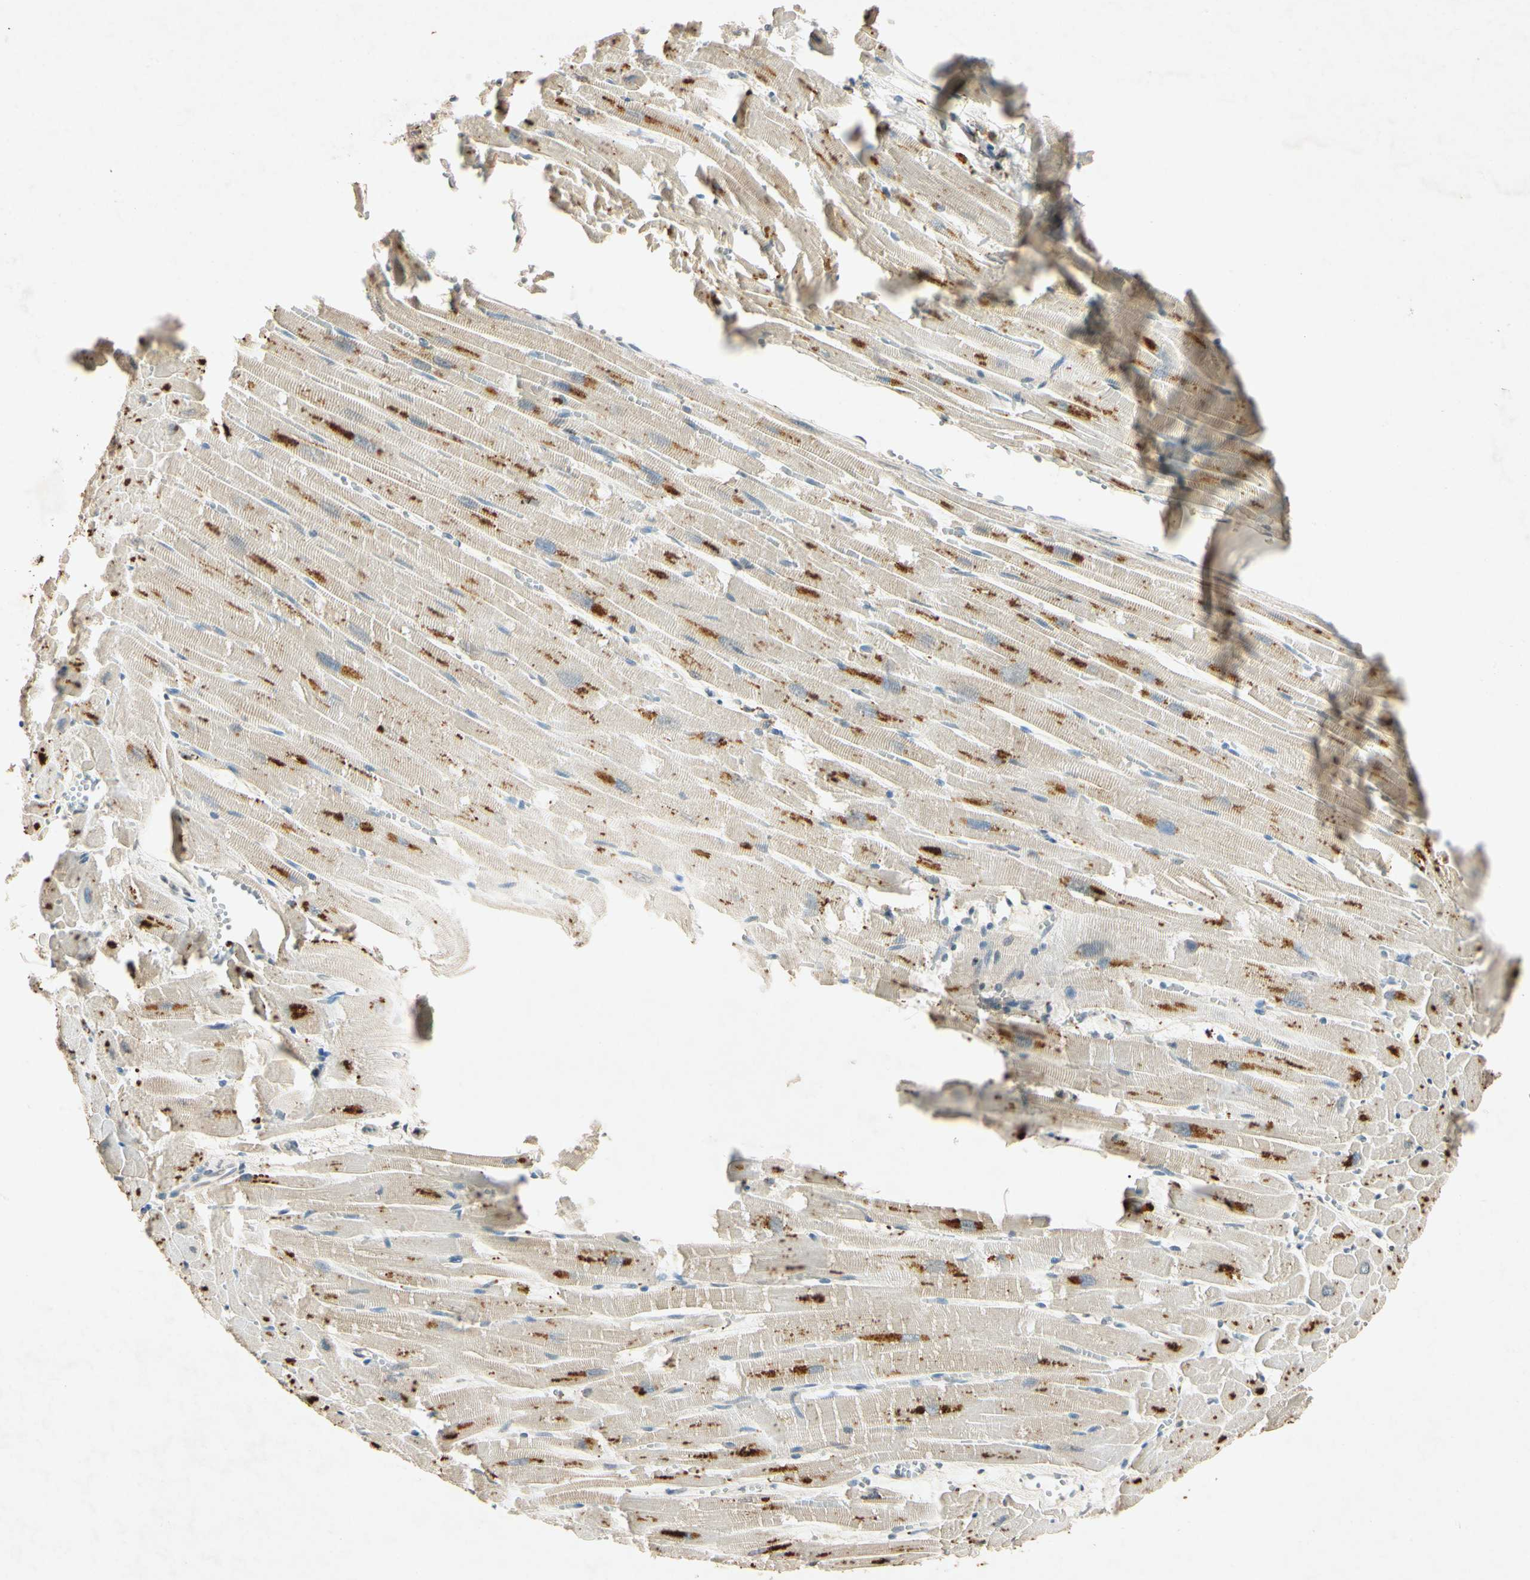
{"staining": {"intensity": "strong", "quantity": "25%-75%", "location": "cytoplasmic/membranous"}, "tissue": "heart muscle", "cell_type": "Cardiomyocytes", "image_type": "normal", "snomed": [{"axis": "morphology", "description": "Normal tissue, NOS"}, {"axis": "topography", "description": "Heart"}], "caption": "Immunohistochemical staining of normal heart muscle exhibits strong cytoplasmic/membranous protein positivity in approximately 25%-75% of cardiomyocytes. The protein is shown in brown color, while the nuclei are stained blue.", "gene": "HSPA1B", "patient": {"sex": "female", "age": 19}}